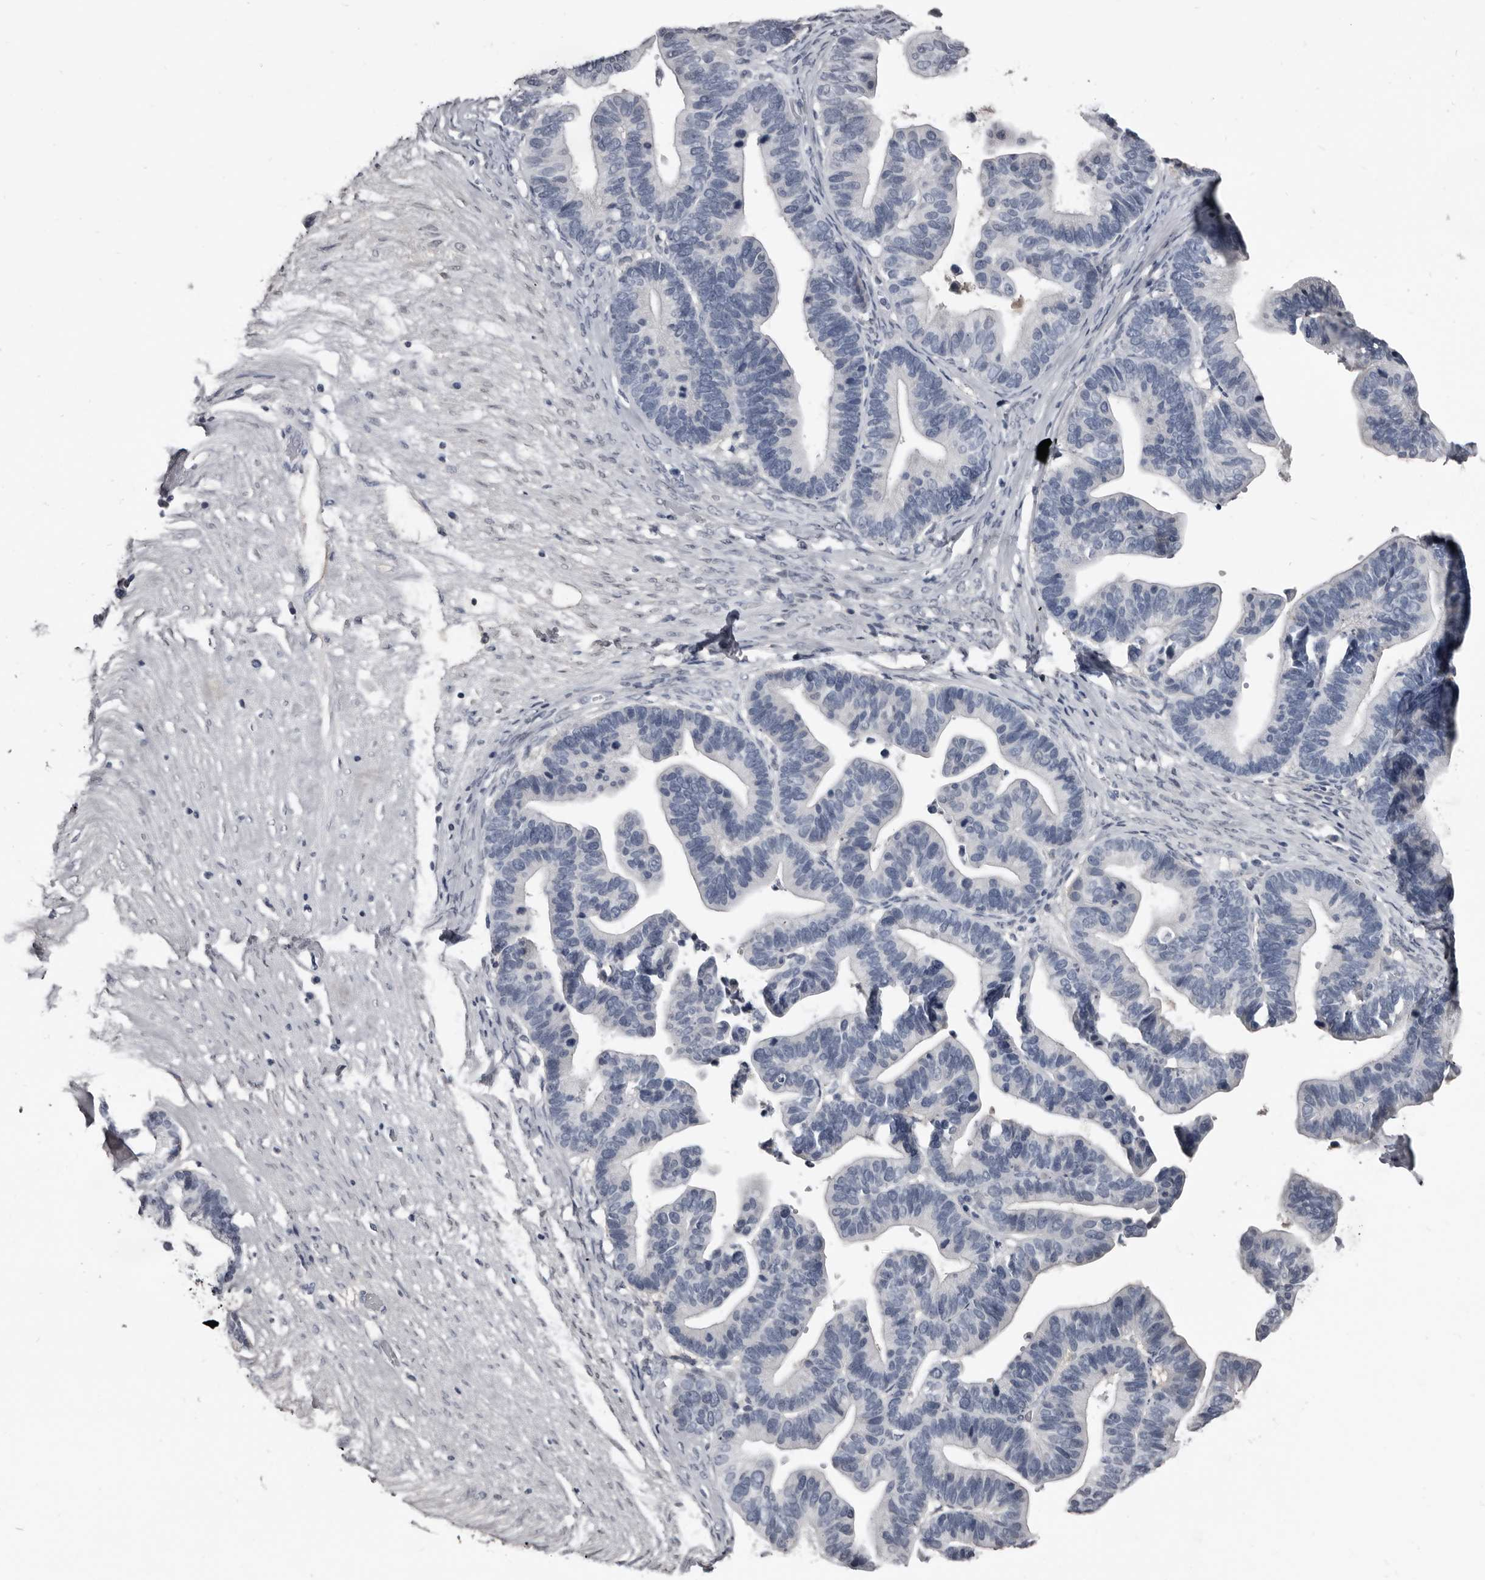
{"staining": {"intensity": "negative", "quantity": "none", "location": "none"}, "tissue": "ovarian cancer", "cell_type": "Tumor cells", "image_type": "cancer", "snomed": [{"axis": "morphology", "description": "Cystadenocarcinoma, serous, NOS"}, {"axis": "topography", "description": "Ovary"}], "caption": "Micrograph shows no protein expression in tumor cells of ovarian cancer tissue.", "gene": "GREB1", "patient": {"sex": "female", "age": 56}}